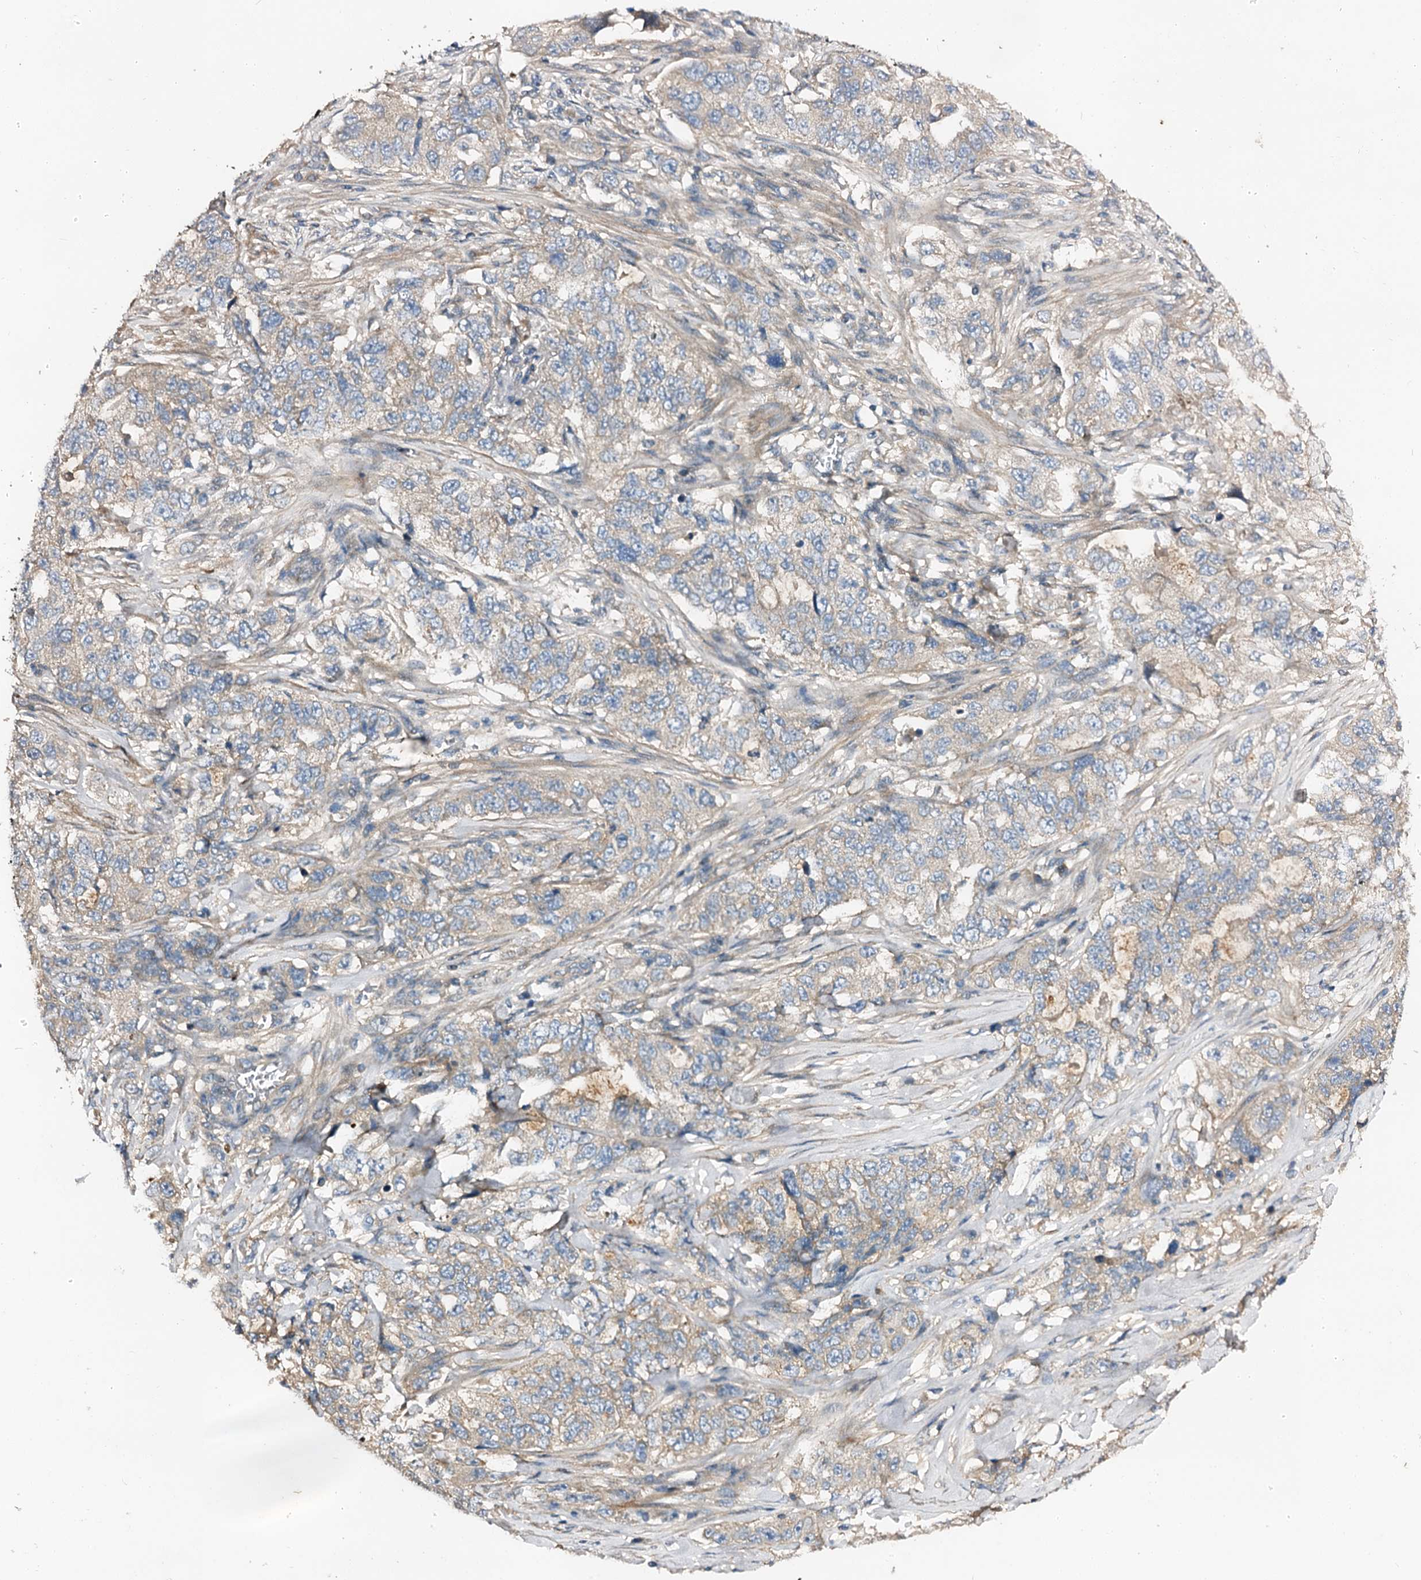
{"staining": {"intensity": "weak", "quantity": "<25%", "location": "cytoplasmic/membranous"}, "tissue": "lung cancer", "cell_type": "Tumor cells", "image_type": "cancer", "snomed": [{"axis": "morphology", "description": "Adenocarcinoma, NOS"}, {"axis": "topography", "description": "Lung"}], "caption": "An immunohistochemistry (IHC) image of lung cancer is shown. There is no staining in tumor cells of lung cancer. (DAB immunohistochemistry (IHC) with hematoxylin counter stain).", "gene": "FIBIN", "patient": {"sex": "female", "age": 51}}